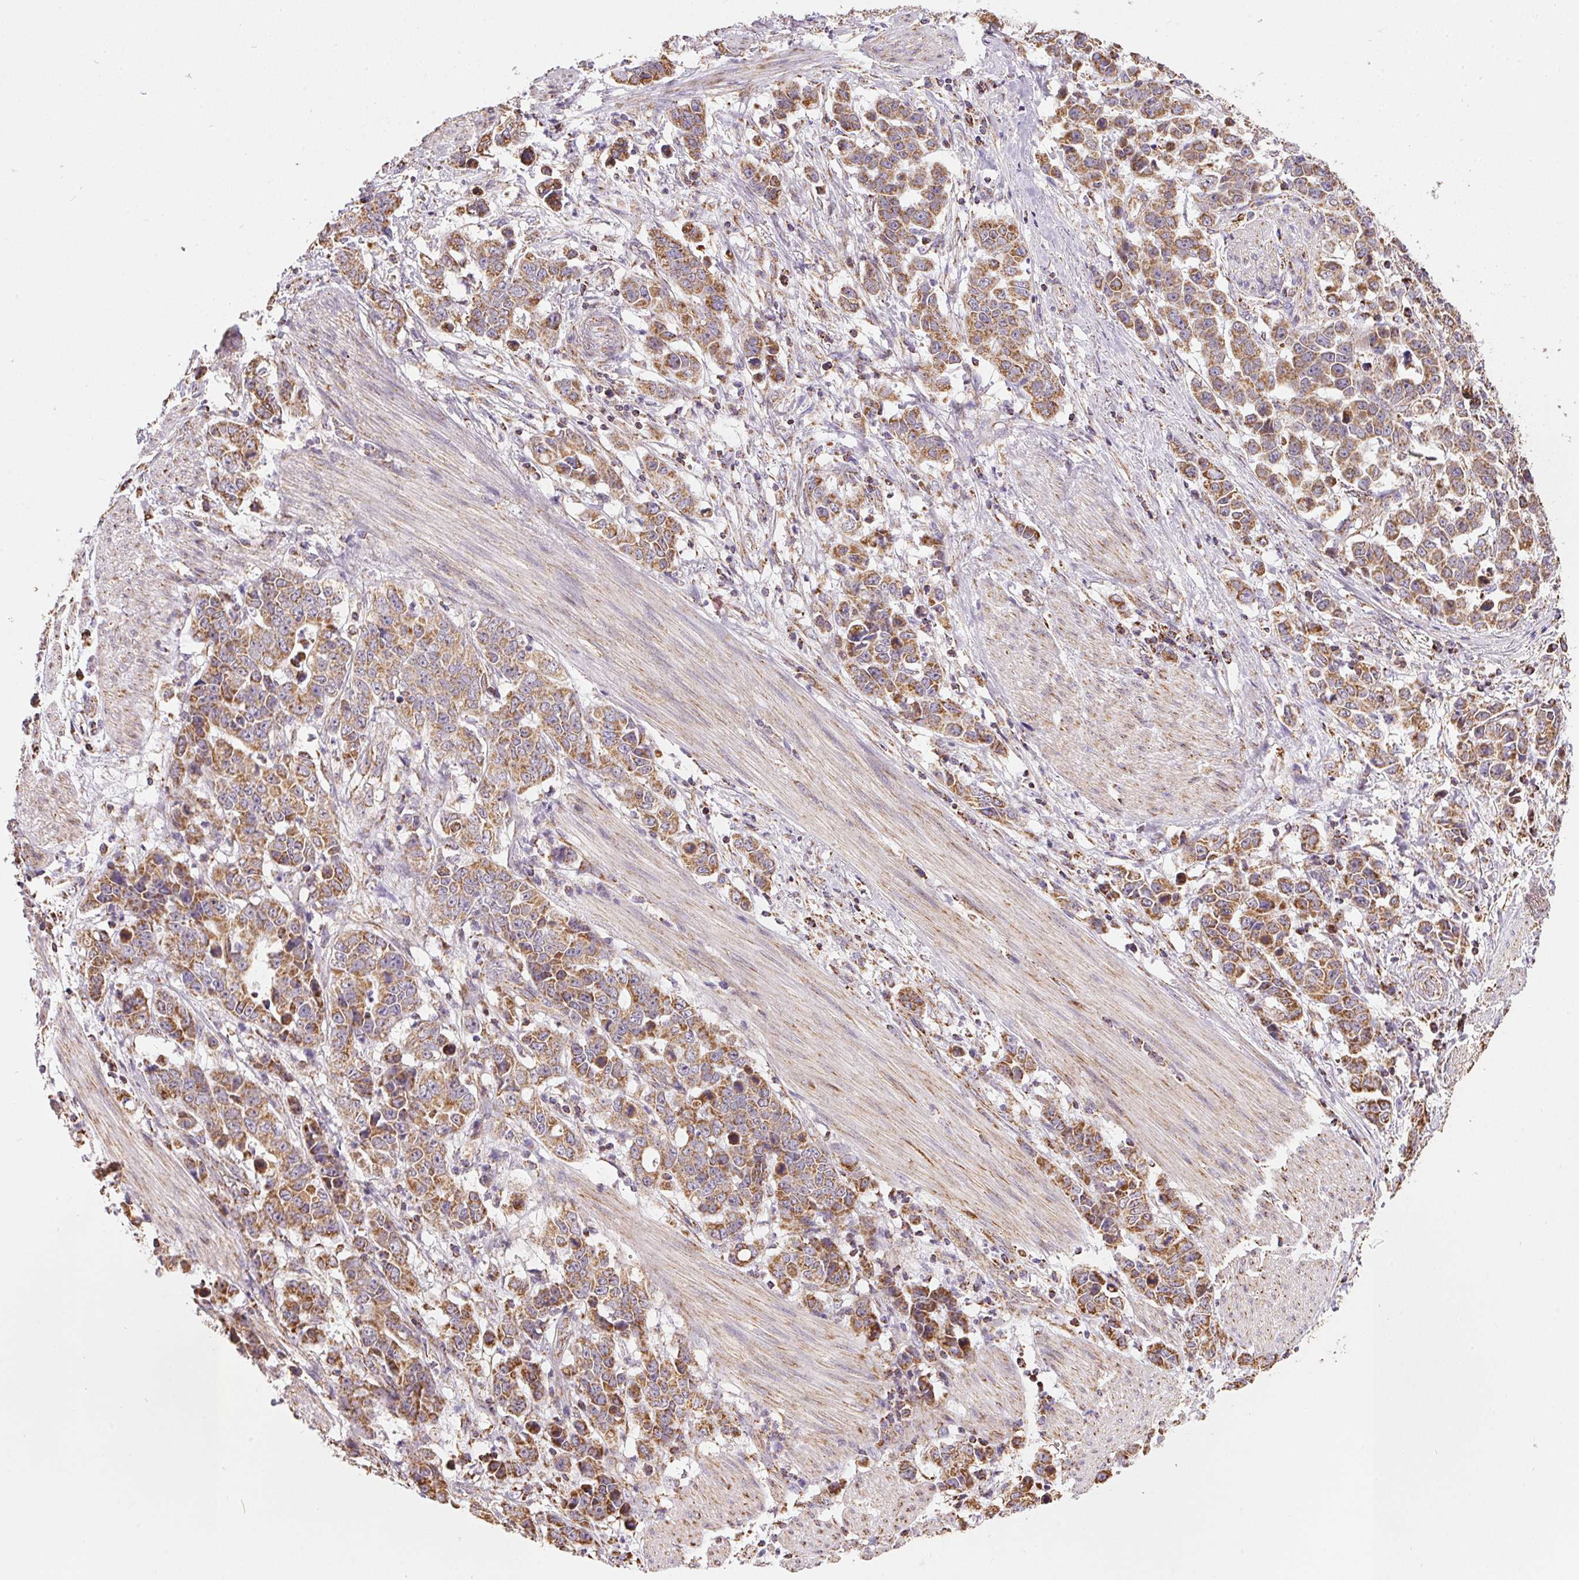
{"staining": {"intensity": "moderate", "quantity": ">75%", "location": "cytoplasmic/membranous"}, "tissue": "stomach cancer", "cell_type": "Tumor cells", "image_type": "cancer", "snomed": [{"axis": "morphology", "description": "Adenocarcinoma, NOS"}, {"axis": "topography", "description": "Stomach, upper"}], "caption": "An immunohistochemistry (IHC) photomicrograph of tumor tissue is shown. Protein staining in brown labels moderate cytoplasmic/membranous positivity in stomach adenocarcinoma within tumor cells.", "gene": "MAPK11", "patient": {"sex": "male", "age": 69}}